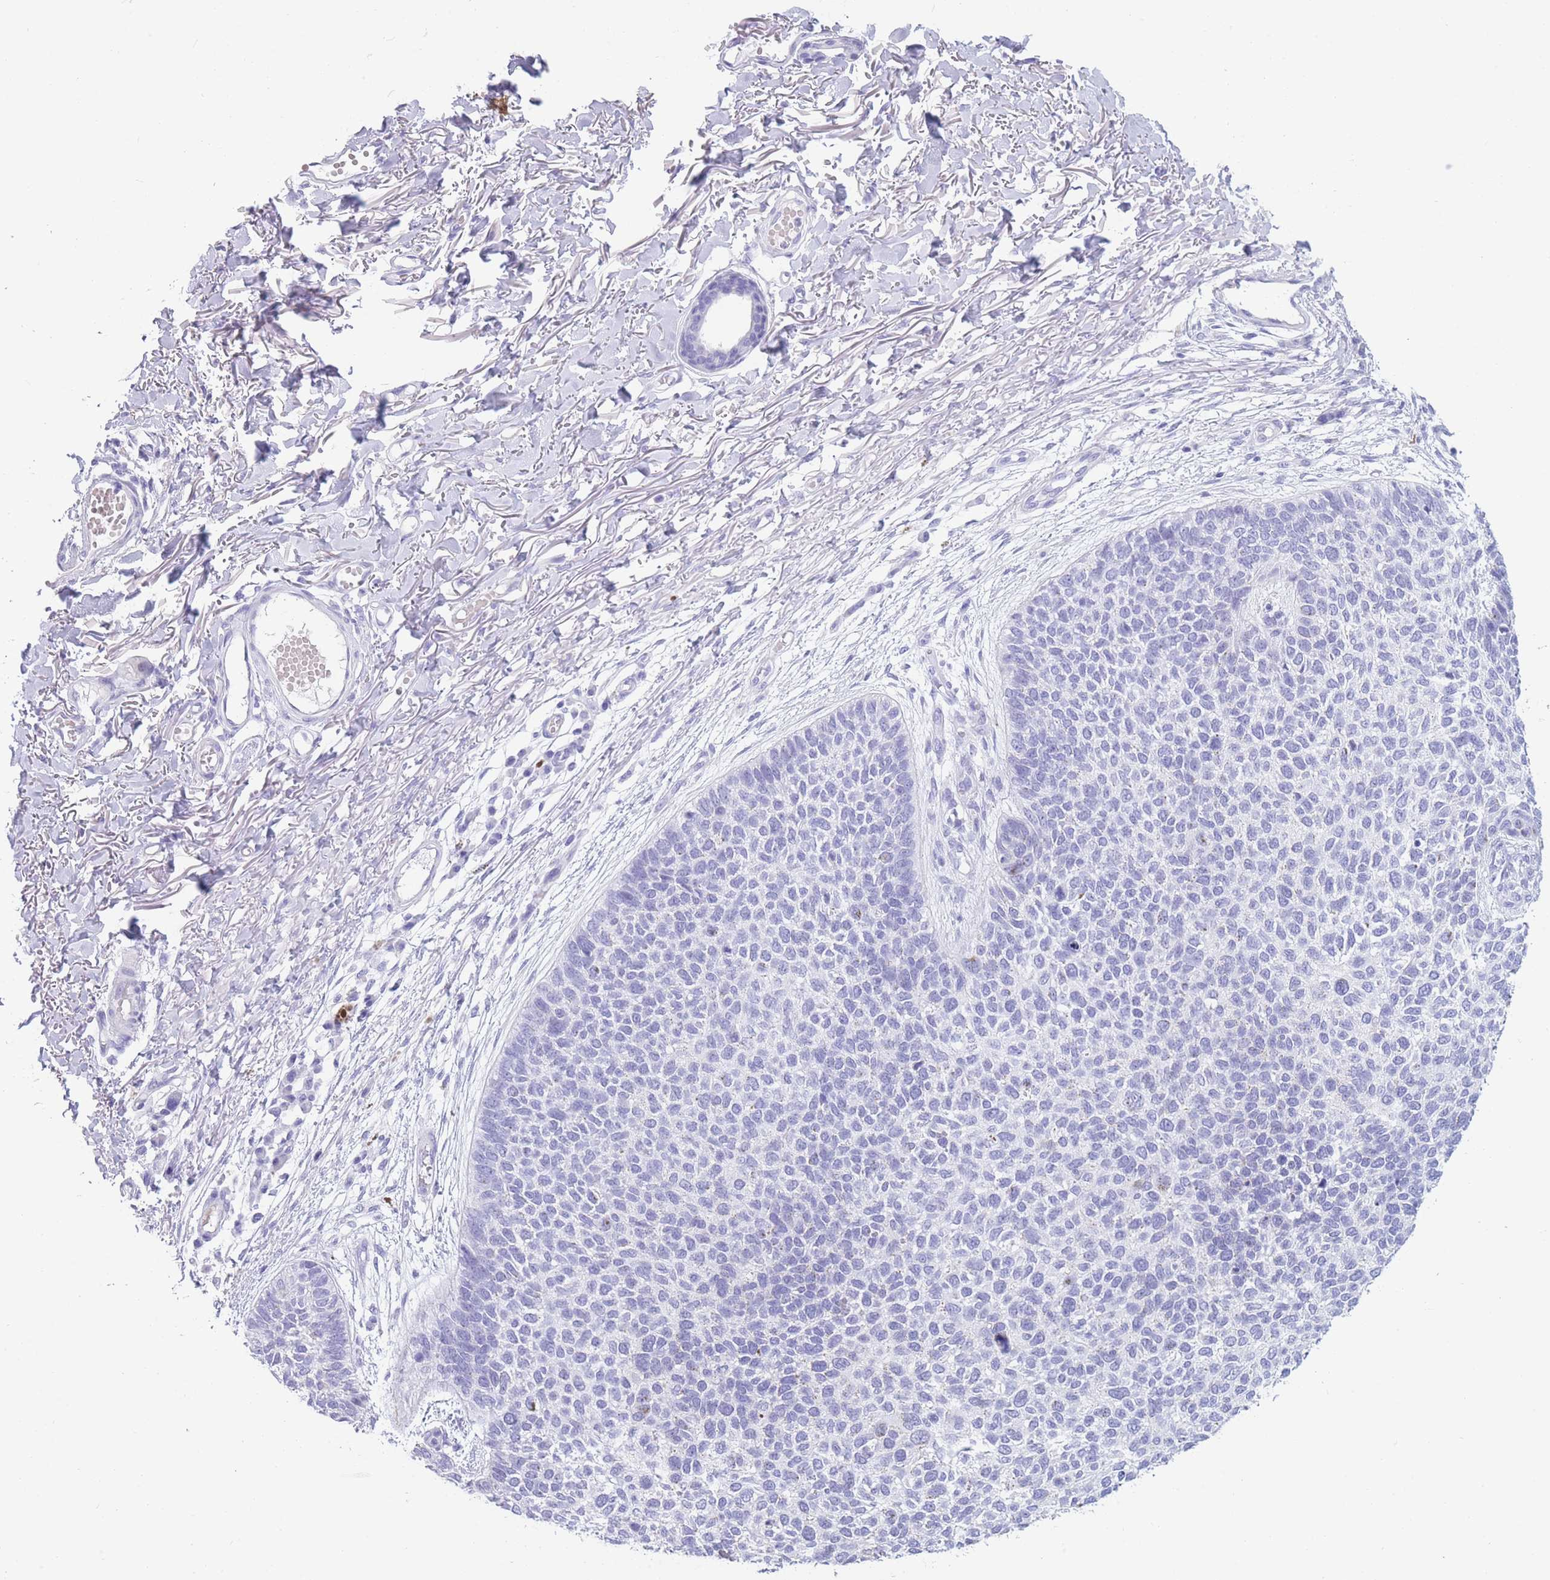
{"staining": {"intensity": "negative", "quantity": "none", "location": "none"}, "tissue": "skin cancer", "cell_type": "Tumor cells", "image_type": "cancer", "snomed": [{"axis": "morphology", "description": "Basal cell carcinoma"}, {"axis": "topography", "description": "Skin"}], "caption": "IHC micrograph of neoplastic tissue: human skin basal cell carcinoma stained with DAB (3,3'-diaminobenzidine) displays no significant protein expression in tumor cells.", "gene": "TNFSF11", "patient": {"sex": "female", "age": 84}}